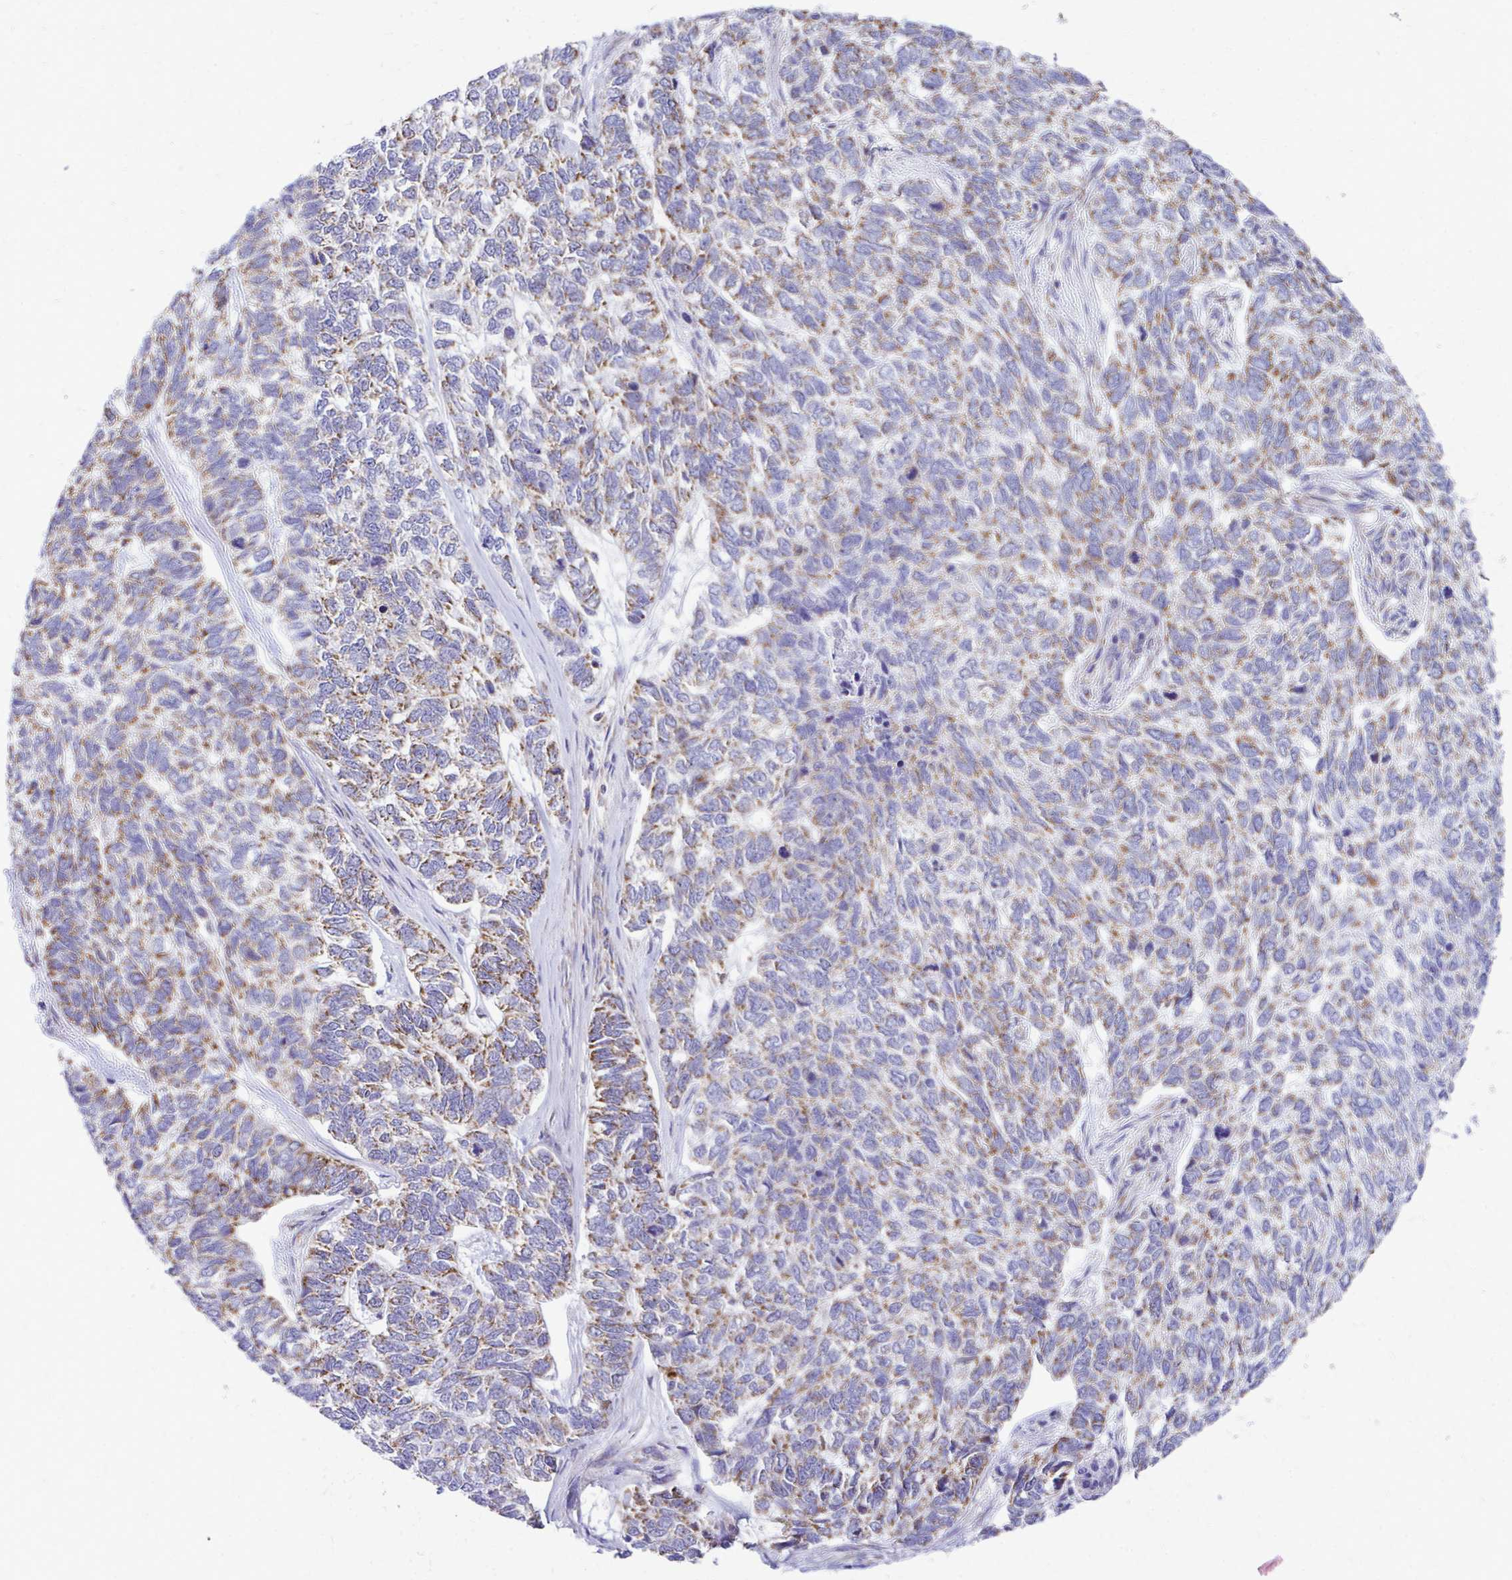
{"staining": {"intensity": "moderate", "quantity": ">75%", "location": "cytoplasmic/membranous"}, "tissue": "skin cancer", "cell_type": "Tumor cells", "image_type": "cancer", "snomed": [{"axis": "morphology", "description": "Basal cell carcinoma"}, {"axis": "topography", "description": "Skin"}], "caption": "Immunohistochemistry (IHC) (DAB) staining of human skin cancer (basal cell carcinoma) demonstrates moderate cytoplasmic/membranous protein expression in about >75% of tumor cells.", "gene": "MRPL19", "patient": {"sex": "female", "age": 65}}